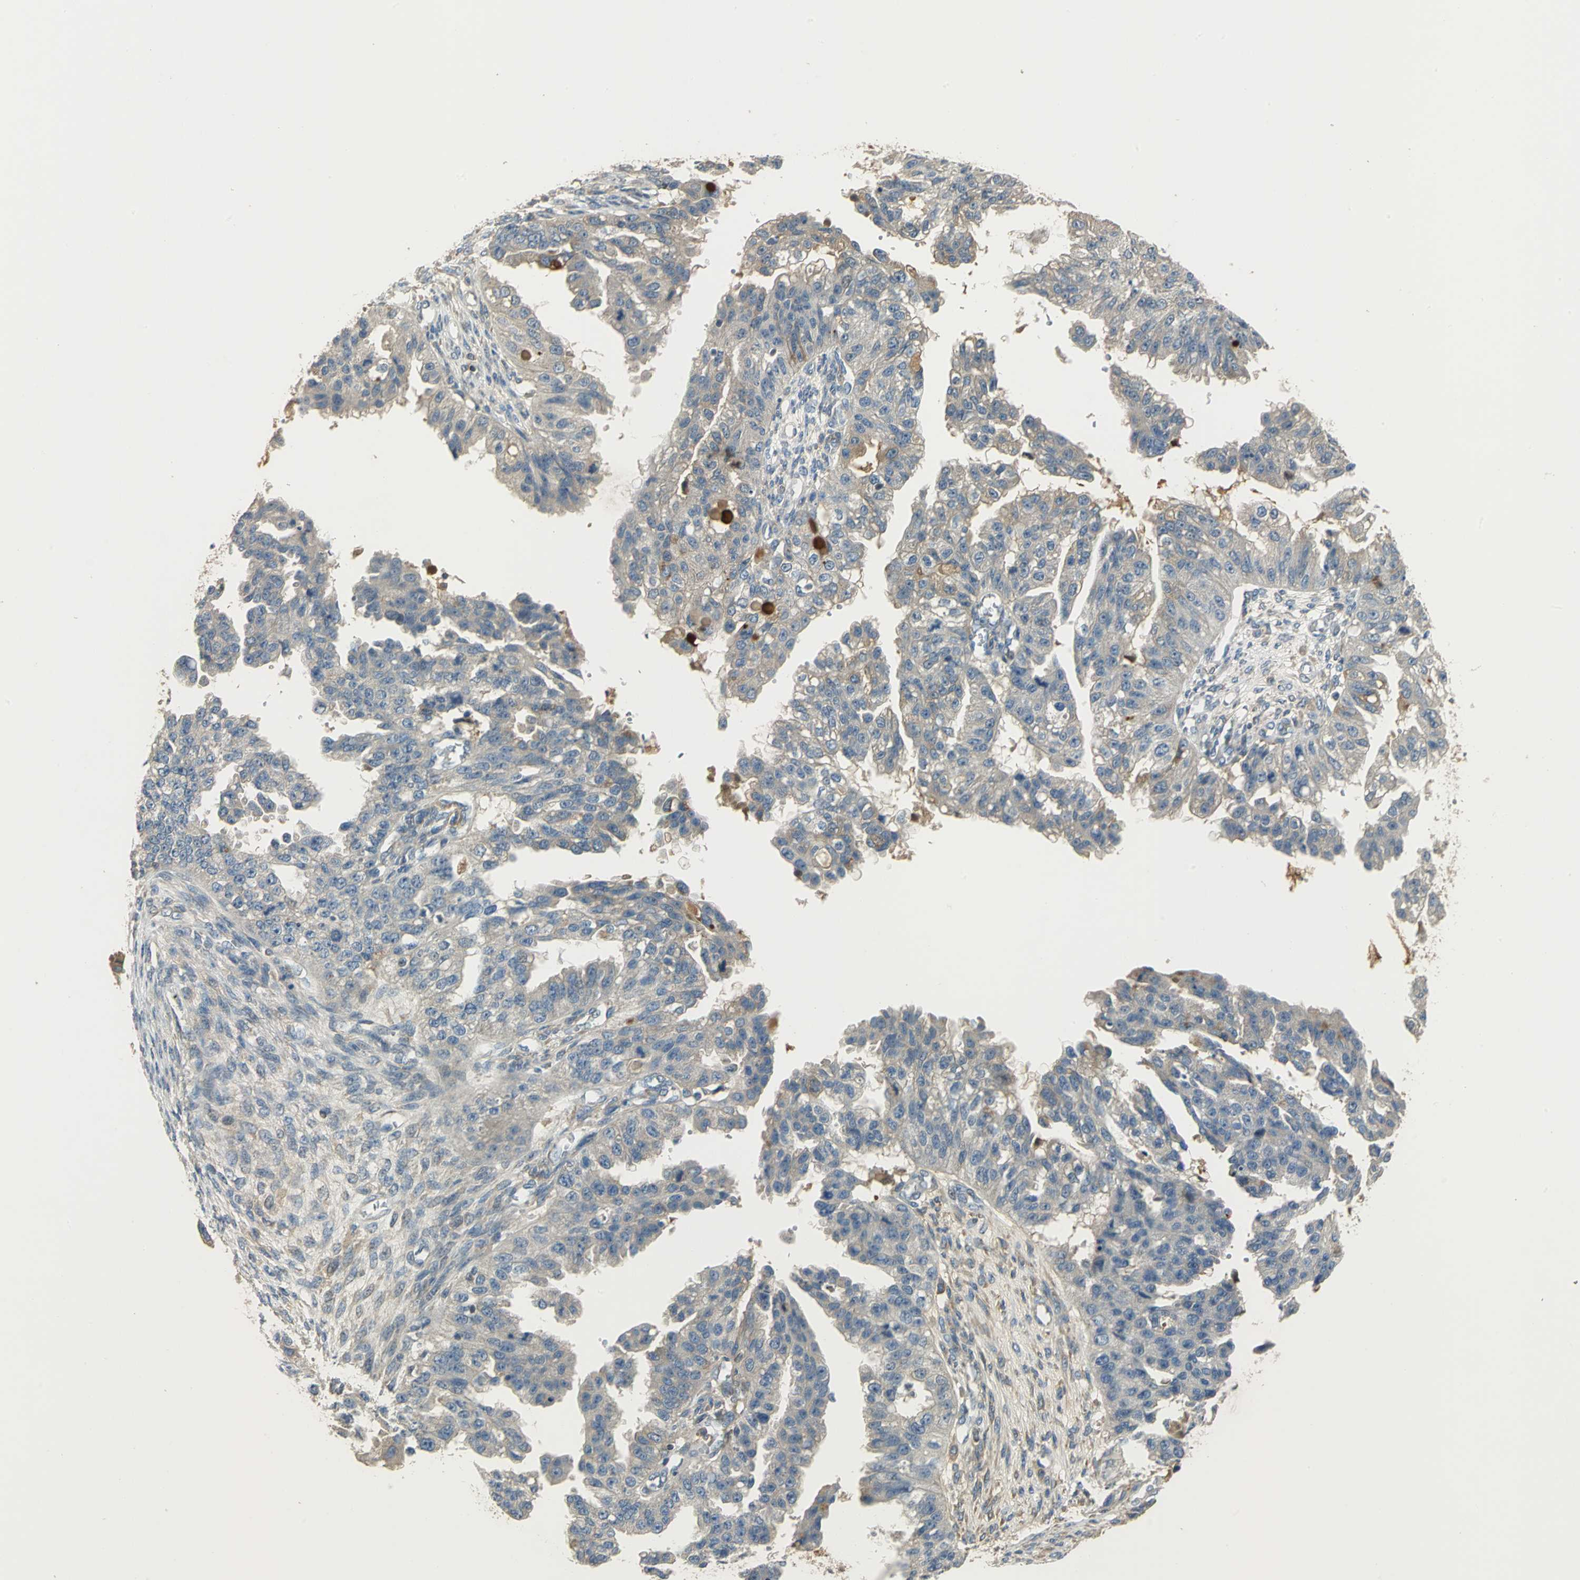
{"staining": {"intensity": "weak", "quantity": "<25%", "location": "cytoplasmic/membranous"}, "tissue": "ovarian cancer", "cell_type": "Tumor cells", "image_type": "cancer", "snomed": [{"axis": "morphology", "description": "Cystadenocarcinoma, serous, NOS"}, {"axis": "topography", "description": "Ovary"}], "caption": "Ovarian serous cystadenocarcinoma was stained to show a protein in brown. There is no significant expression in tumor cells.", "gene": "PROC", "patient": {"sex": "female", "age": 58}}